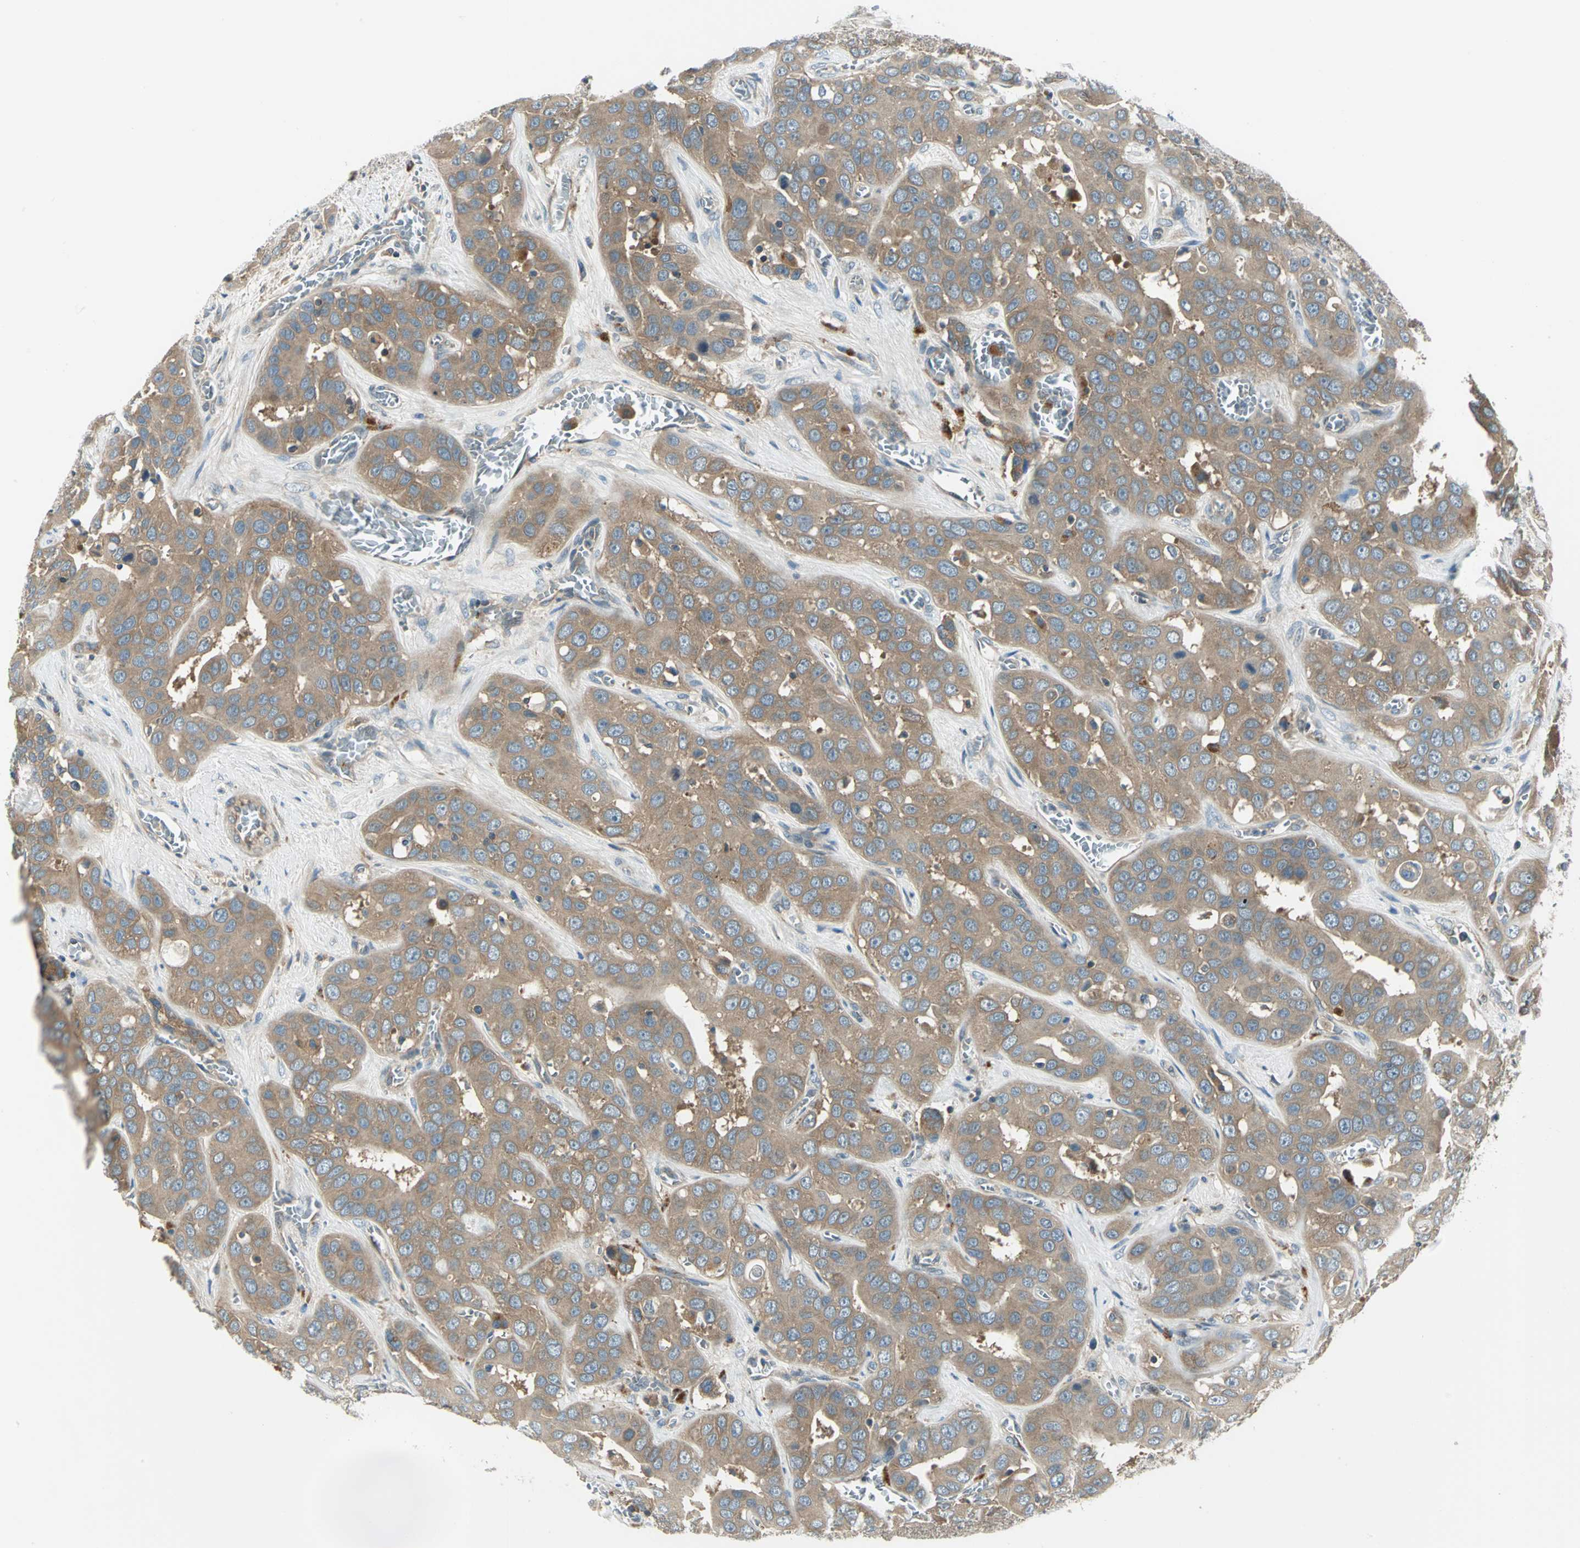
{"staining": {"intensity": "moderate", "quantity": ">75%", "location": "cytoplasmic/membranous"}, "tissue": "liver cancer", "cell_type": "Tumor cells", "image_type": "cancer", "snomed": [{"axis": "morphology", "description": "Cholangiocarcinoma"}, {"axis": "topography", "description": "Liver"}], "caption": "Liver cholangiocarcinoma stained for a protein demonstrates moderate cytoplasmic/membranous positivity in tumor cells. Using DAB (brown) and hematoxylin (blue) stains, captured at high magnification using brightfield microscopy.", "gene": "PRKAA1", "patient": {"sex": "female", "age": 52}}